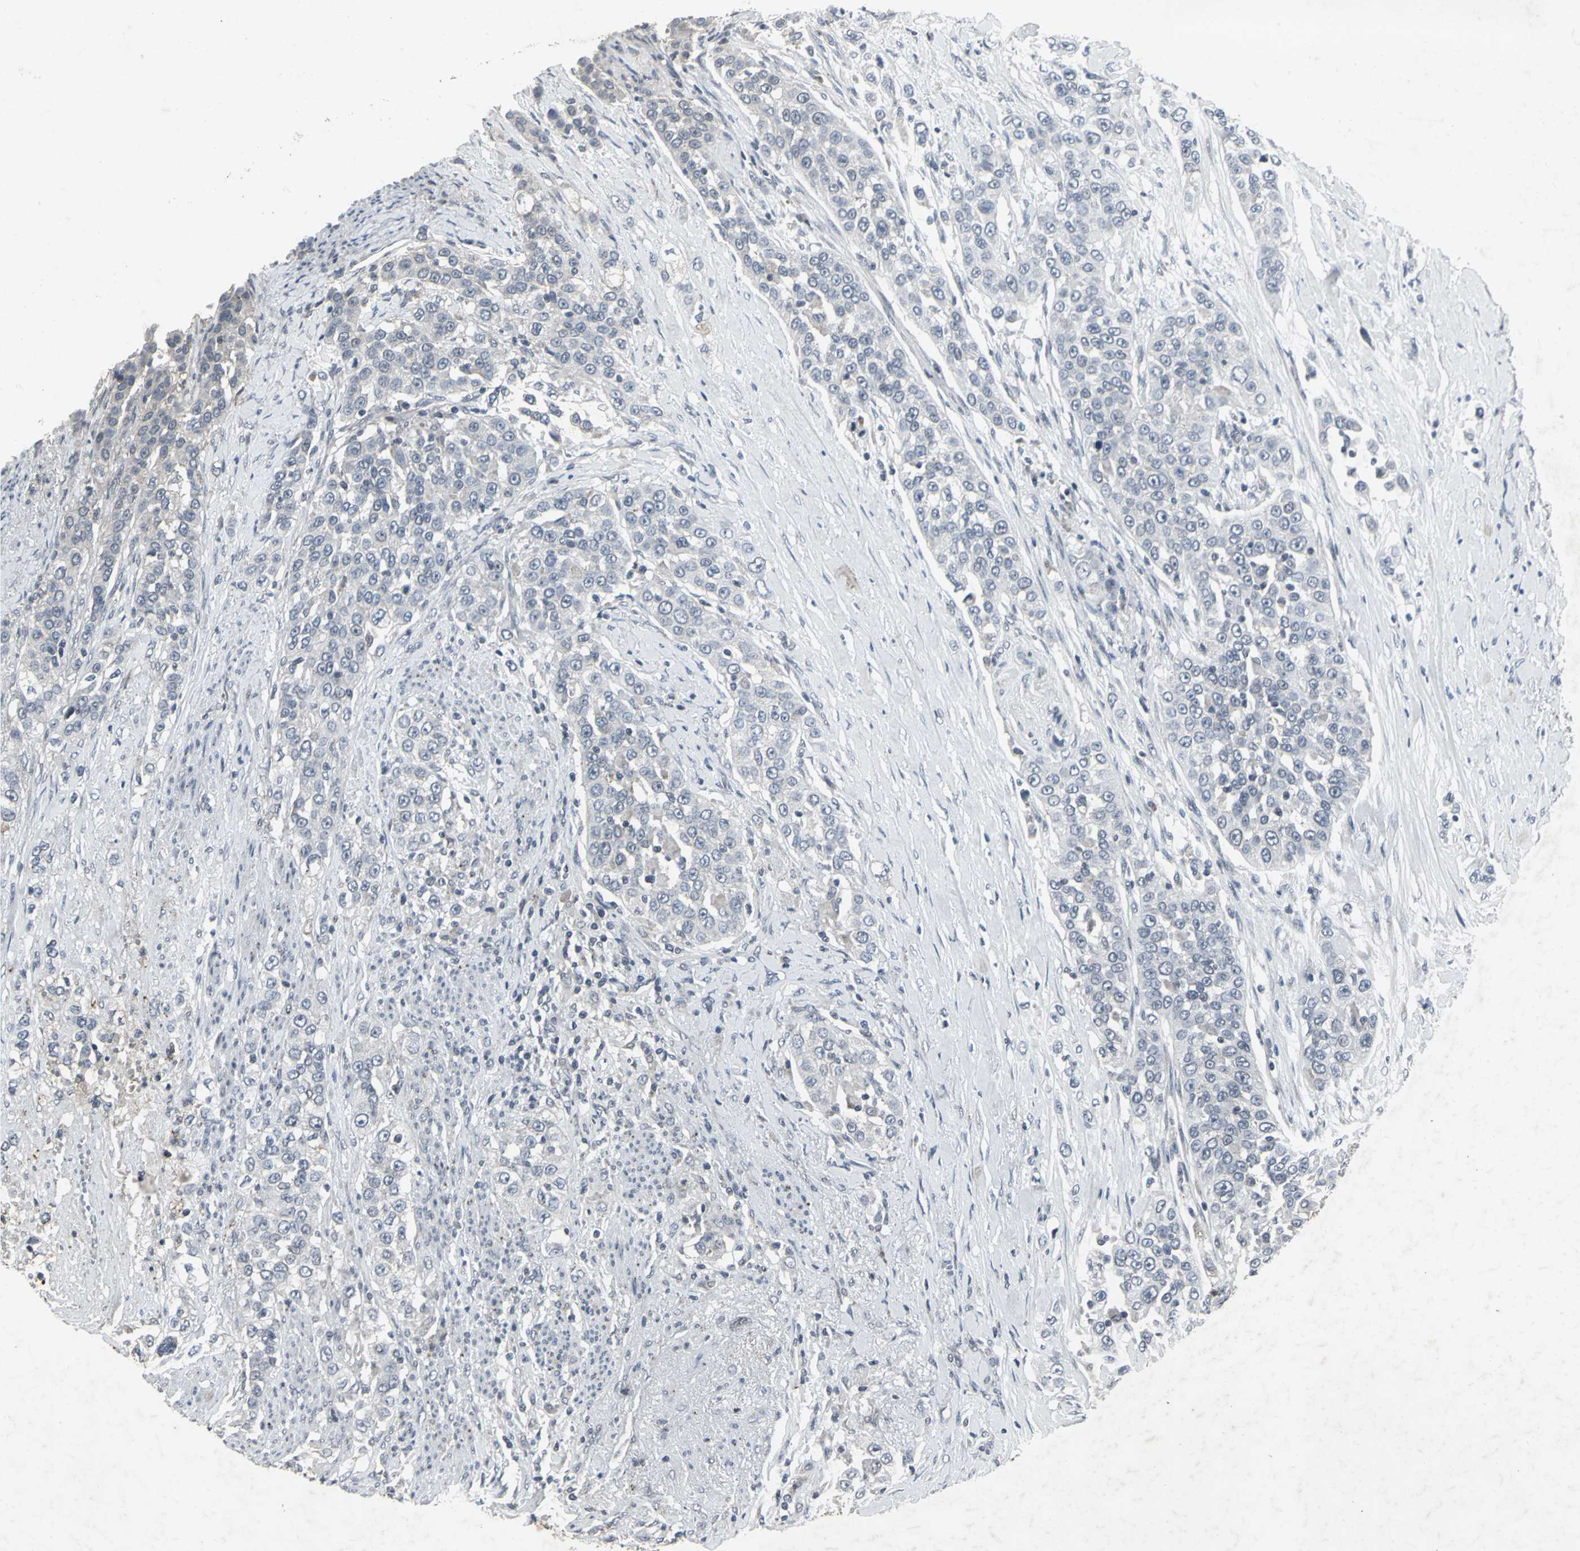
{"staining": {"intensity": "negative", "quantity": "none", "location": "none"}, "tissue": "urothelial cancer", "cell_type": "Tumor cells", "image_type": "cancer", "snomed": [{"axis": "morphology", "description": "Urothelial carcinoma, High grade"}, {"axis": "topography", "description": "Urinary bladder"}], "caption": "High magnification brightfield microscopy of urothelial cancer stained with DAB (3,3'-diaminobenzidine) (brown) and counterstained with hematoxylin (blue): tumor cells show no significant expression. The staining is performed using DAB (3,3'-diaminobenzidine) brown chromogen with nuclei counter-stained in using hematoxylin.", "gene": "BMP4", "patient": {"sex": "female", "age": 80}}